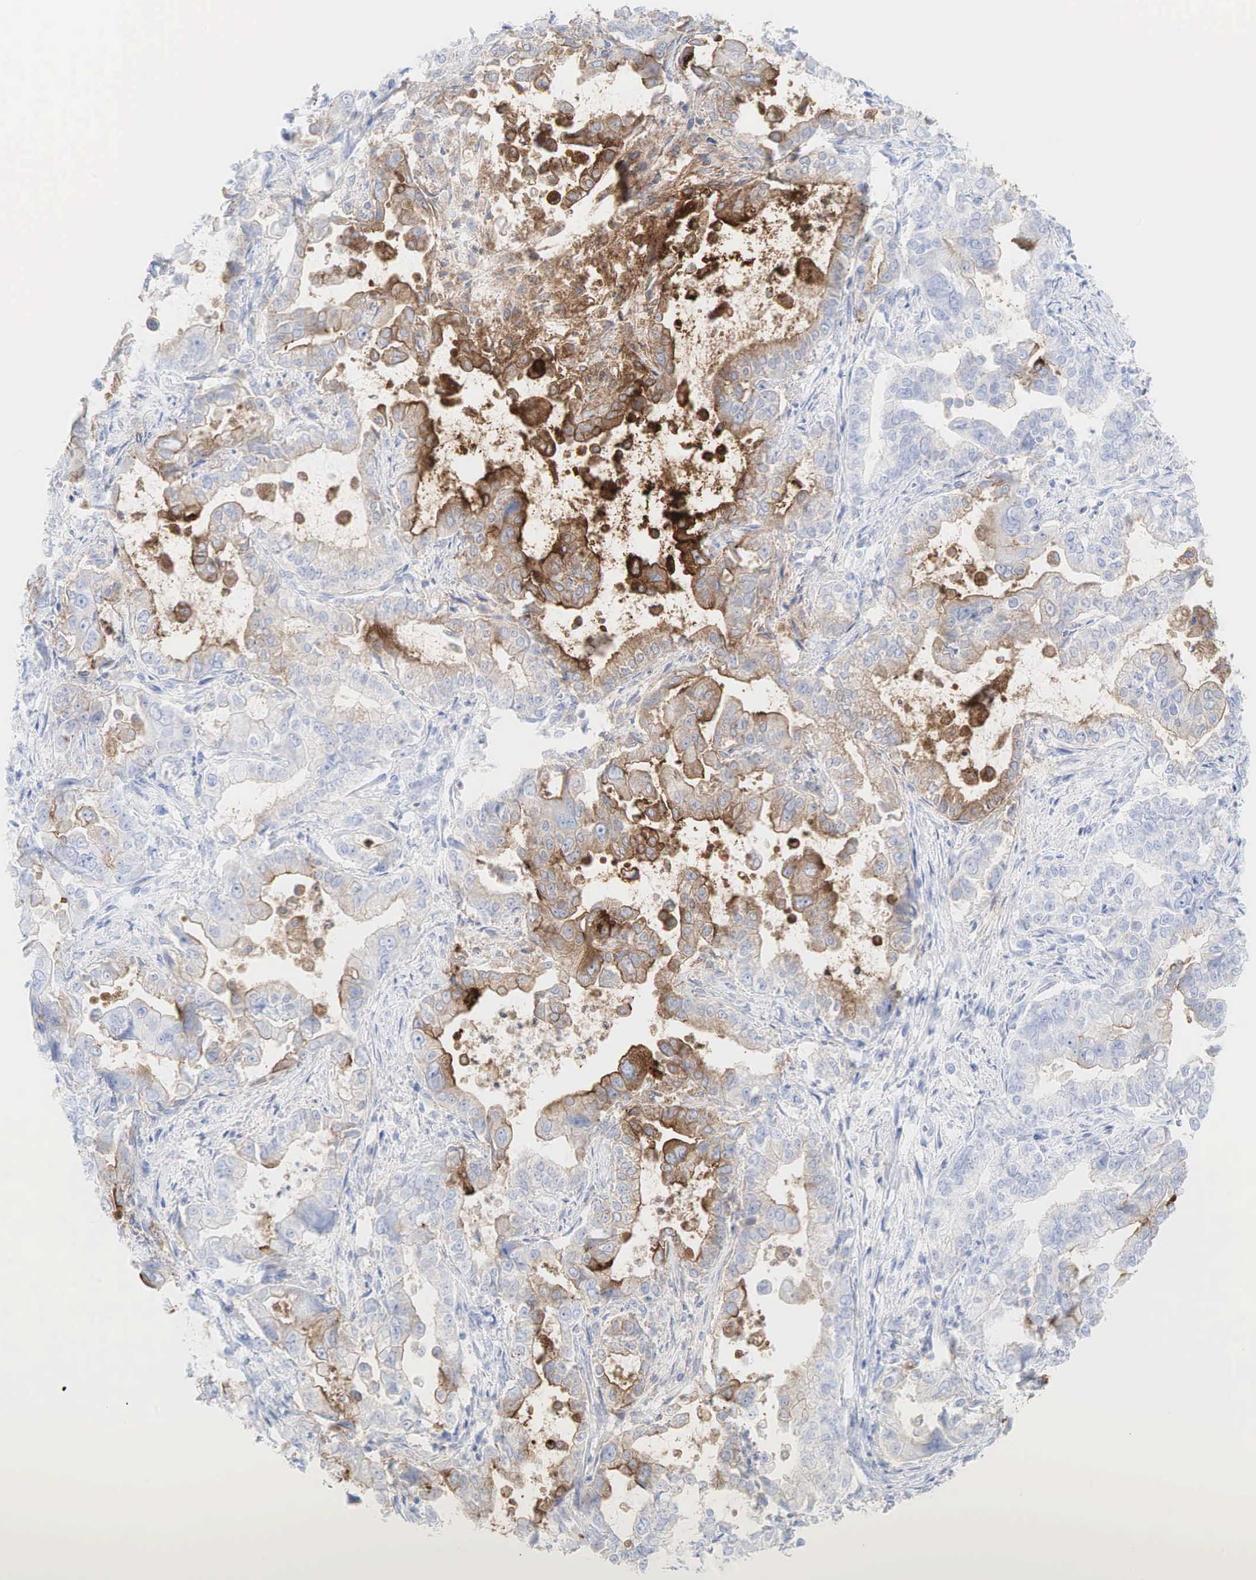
{"staining": {"intensity": "moderate", "quantity": "<25%", "location": "cytoplasmic/membranous"}, "tissue": "stomach cancer", "cell_type": "Tumor cells", "image_type": "cancer", "snomed": [{"axis": "morphology", "description": "Adenocarcinoma, NOS"}, {"axis": "topography", "description": "Pancreas"}, {"axis": "topography", "description": "Stomach, upper"}], "caption": "Tumor cells show low levels of moderate cytoplasmic/membranous expression in about <25% of cells in human adenocarcinoma (stomach). The protein is shown in brown color, while the nuclei are stained blue.", "gene": "CEACAM5", "patient": {"sex": "male", "age": 77}}